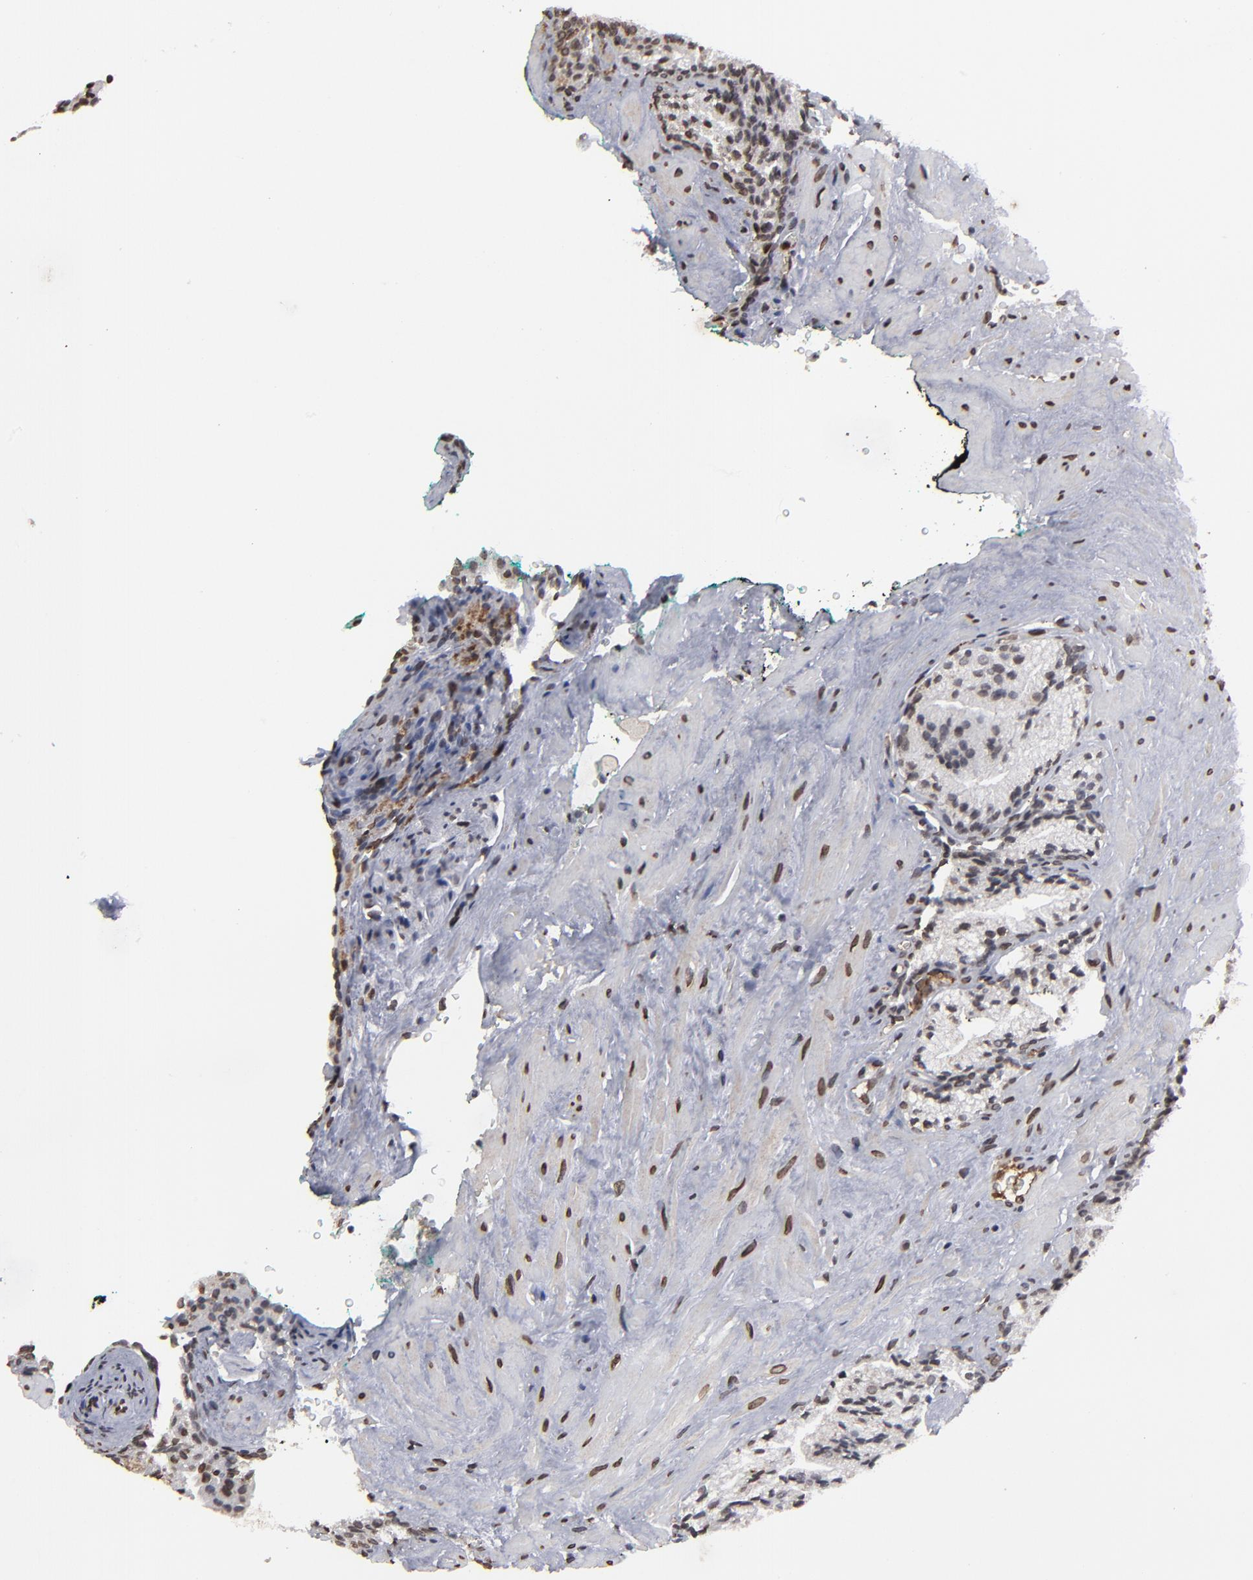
{"staining": {"intensity": "weak", "quantity": "<25%", "location": "nuclear"}, "tissue": "prostate cancer", "cell_type": "Tumor cells", "image_type": "cancer", "snomed": [{"axis": "morphology", "description": "Adenocarcinoma, Medium grade"}, {"axis": "topography", "description": "Prostate"}], "caption": "There is no significant expression in tumor cells of adenocarcinoma (medium-grade) (prostate).", "gene": "BAZ1A", "patient": {"sex": "male", "age": 64}}